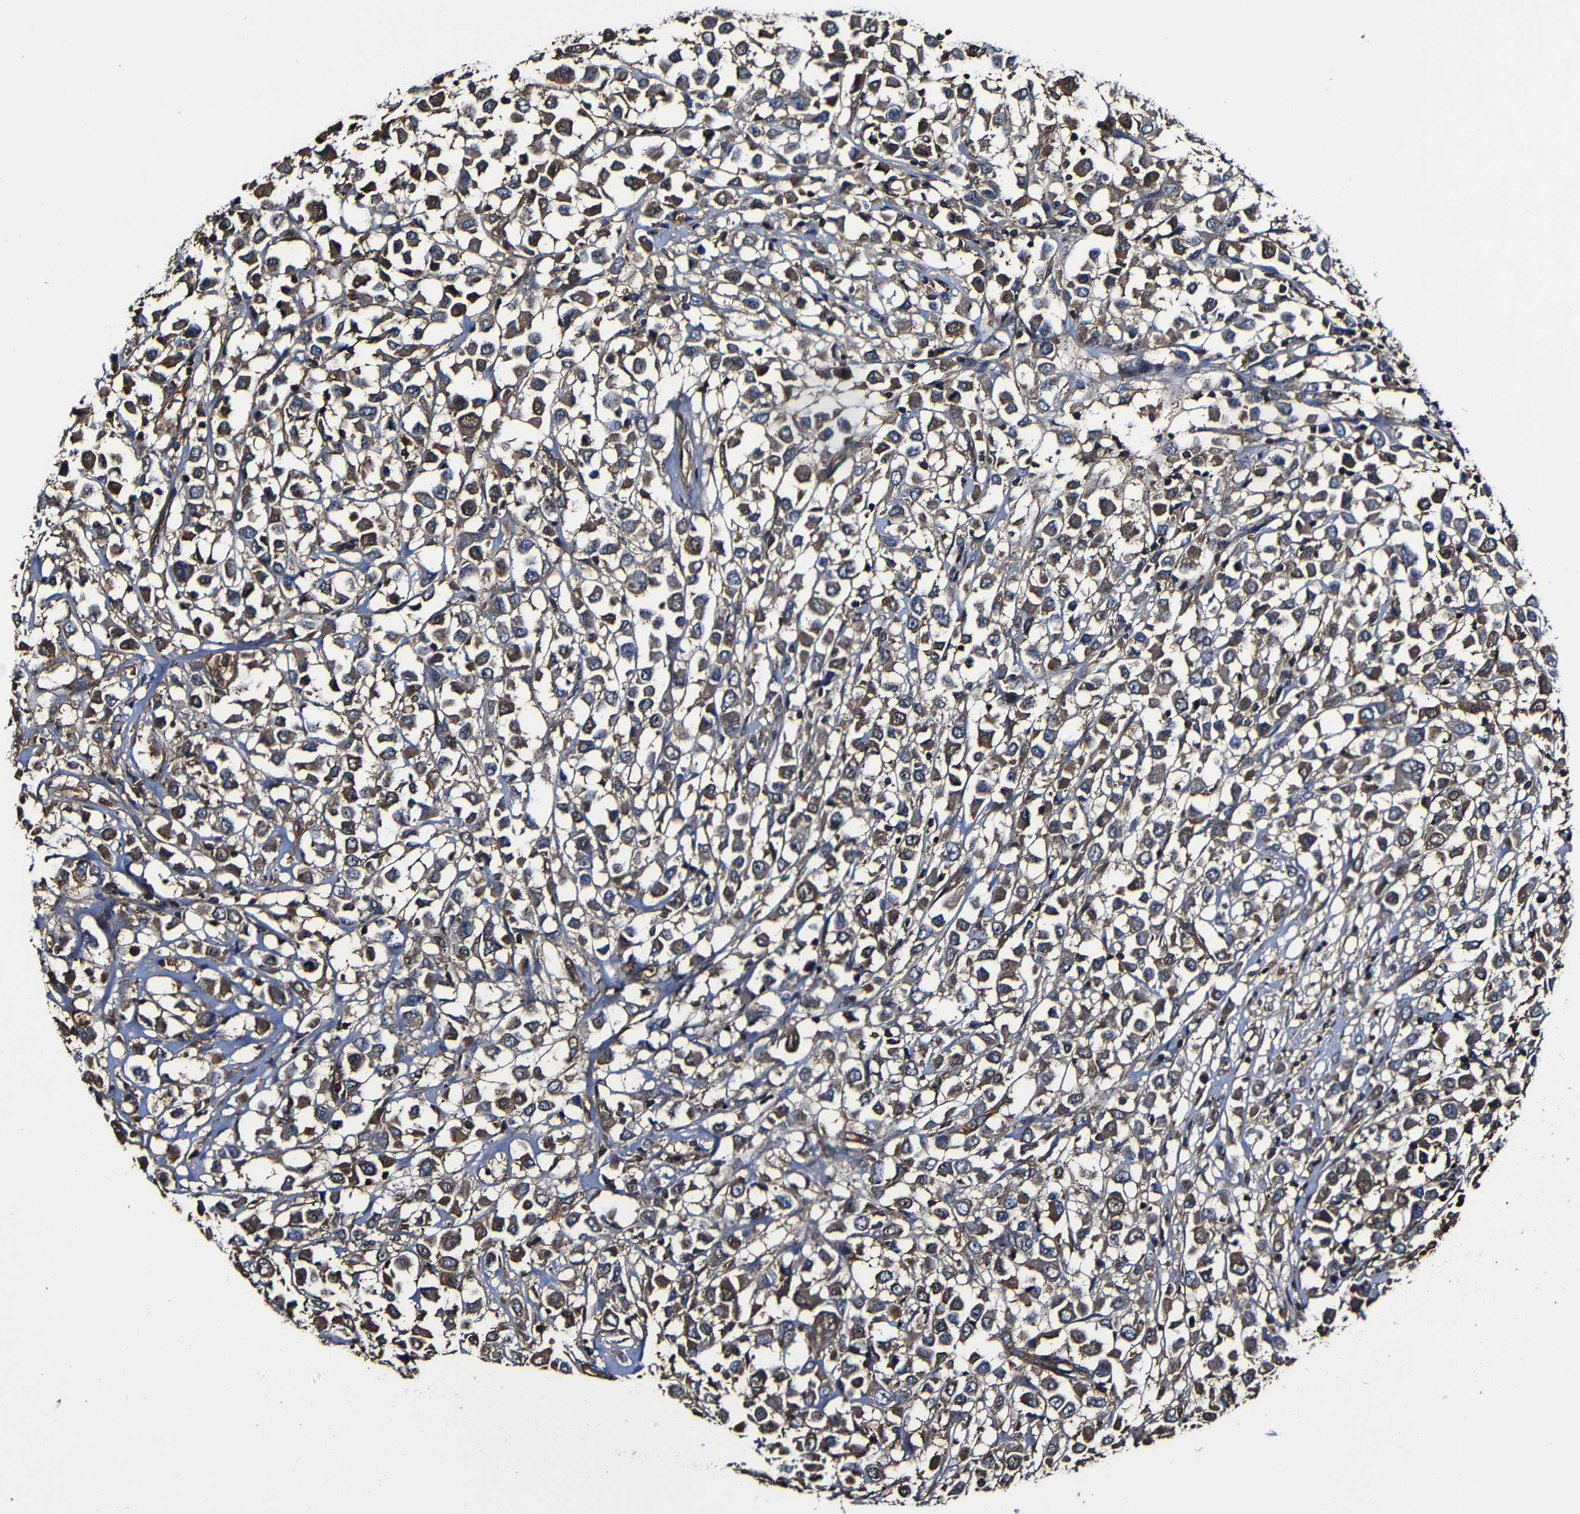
{"staining": {"intensity": "moderate", "quantity": ">75%", "location": "cytoplasmic/membranous"}, "tissue": "breast cancer", "cell_type": "Tumor cells", "image_type": "cancer", "snomed": [{"axis": "morphology", "description": "Duct carcinoma"}, {"axis": "topography", "description": "Breast"}], "caption": "Protein staining by immunohistochemistry (IHC) displays moderate cytoplasmic/membranous expression in approximately >75% of tumor cells in breast cancer. Ihc stains the protein of interest in brown and the nuclei are stained blue.", "gene": "MSN", "patient": {"sex": "female", "age": 61}}